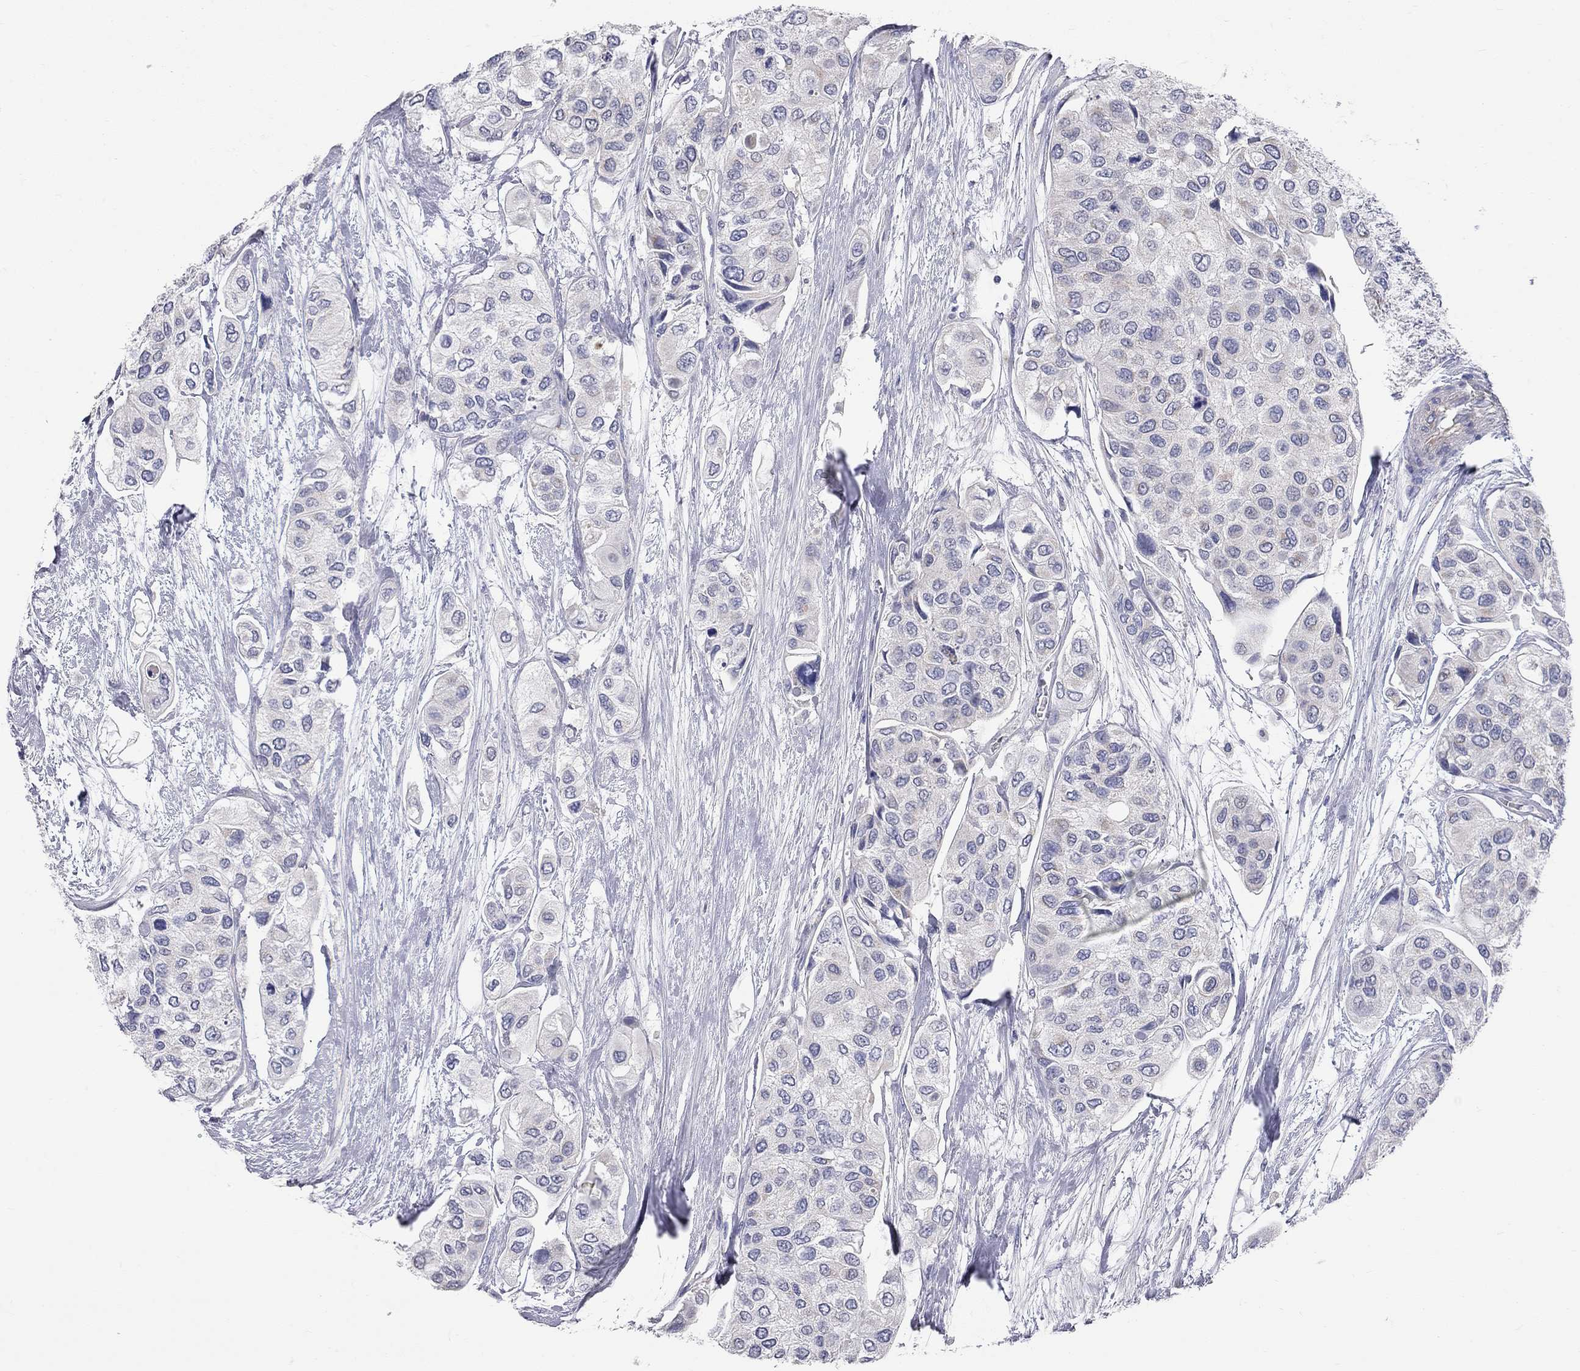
{"staining": {"intensity": "negative", "quantity": "none", "location": "none"}, "tissue": "urothelial cancer", "cell_type": "Tumor cells", "image_type": "cancer", "snomed": [{"axis": "morphology", "description": "Urothelial carcinoma, High grade"}, {"axis": "topography", "description": "Urinary bladder"}], "caption": "Tumor cells show no significant positivity in high-grade urothelial carcinoma.", "gene": "CFAP161", "patient": {"sex": "male", "age": 77}}